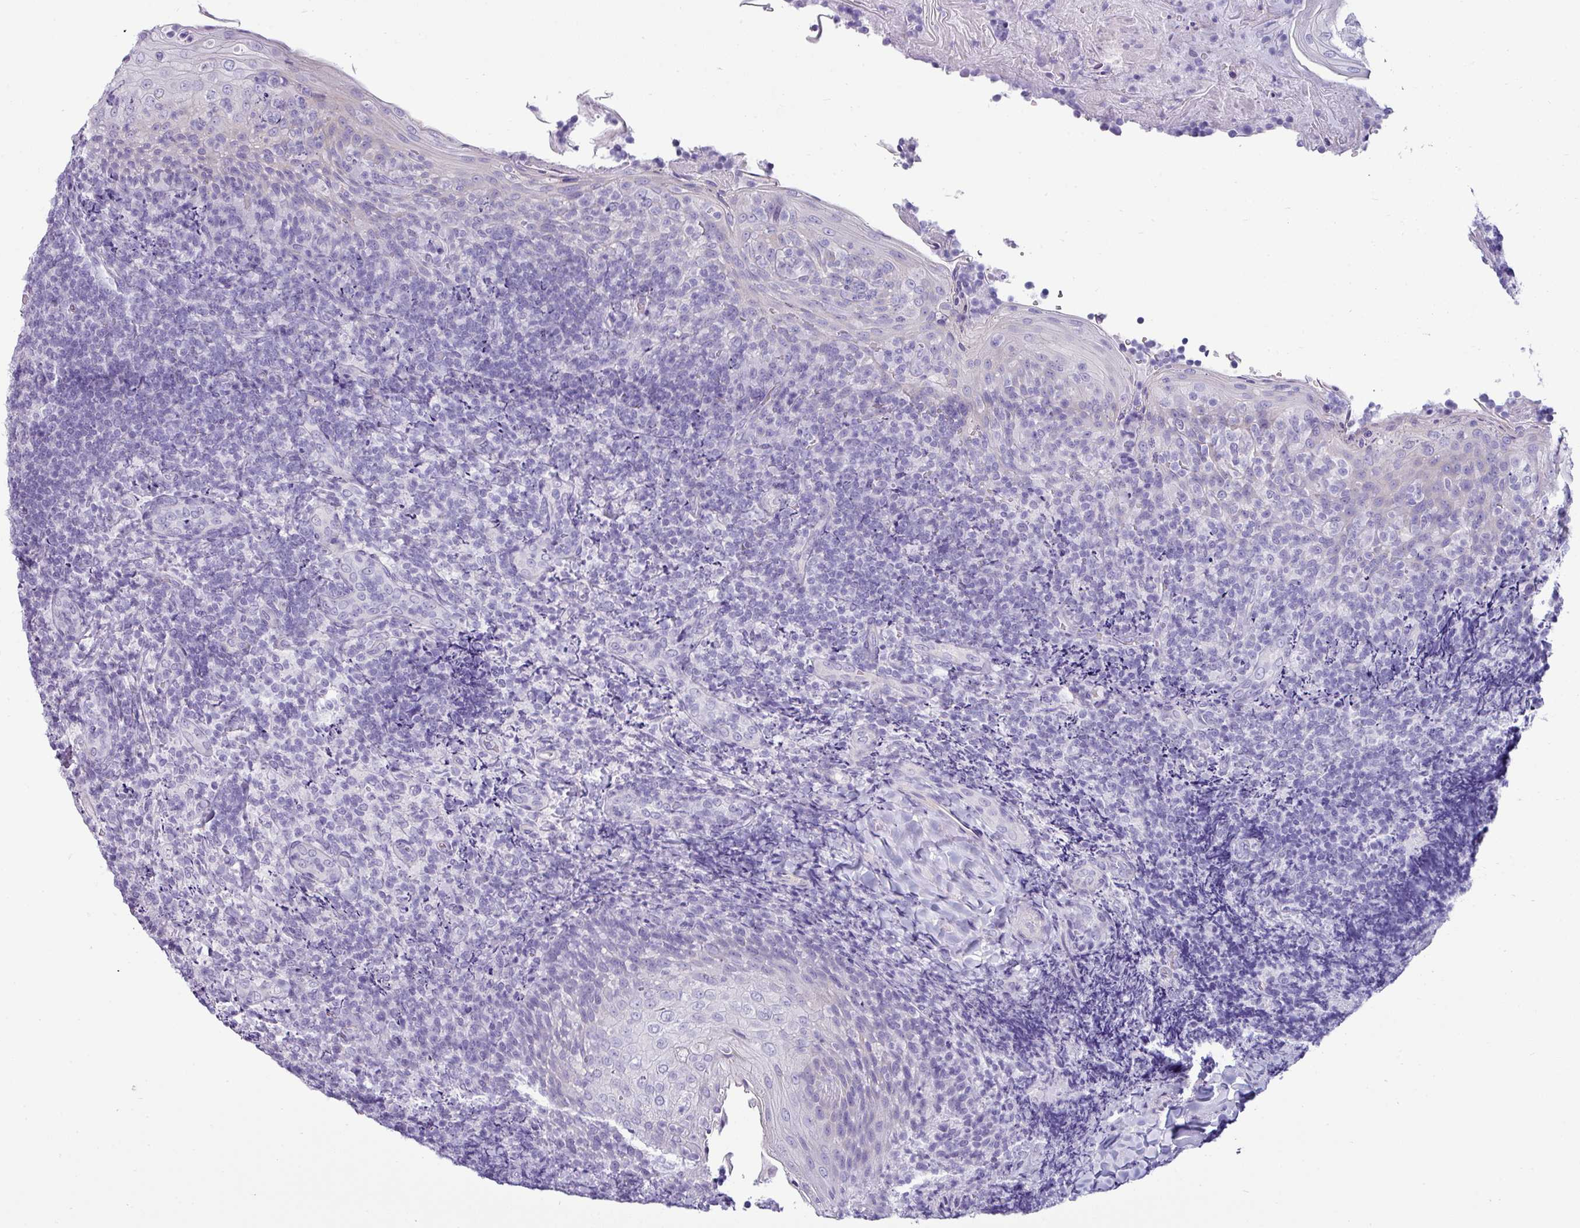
{"staining": {"intensity": "negative", "quantity": "none", "location": "none"}, "tissue": "tonsil", "cell_type": "Germinal center cells", "image_type": "normal", "snomed": [{"axis": "morphology", "description": "Normal tissue, NOS"}, {"axis": "topography", "description": "Tonsil"}], "caption": "Germinal center cells show no significant staining in benign tonsil. Brightfield microscopy of immunohistochemistry stained with DAB (3,3'-diaminobenzidine) (brown) and hematoxylin (blue), captured at high magnification.", "gene": "VCX2", "patient": {"sex": "female", "age": 10}}